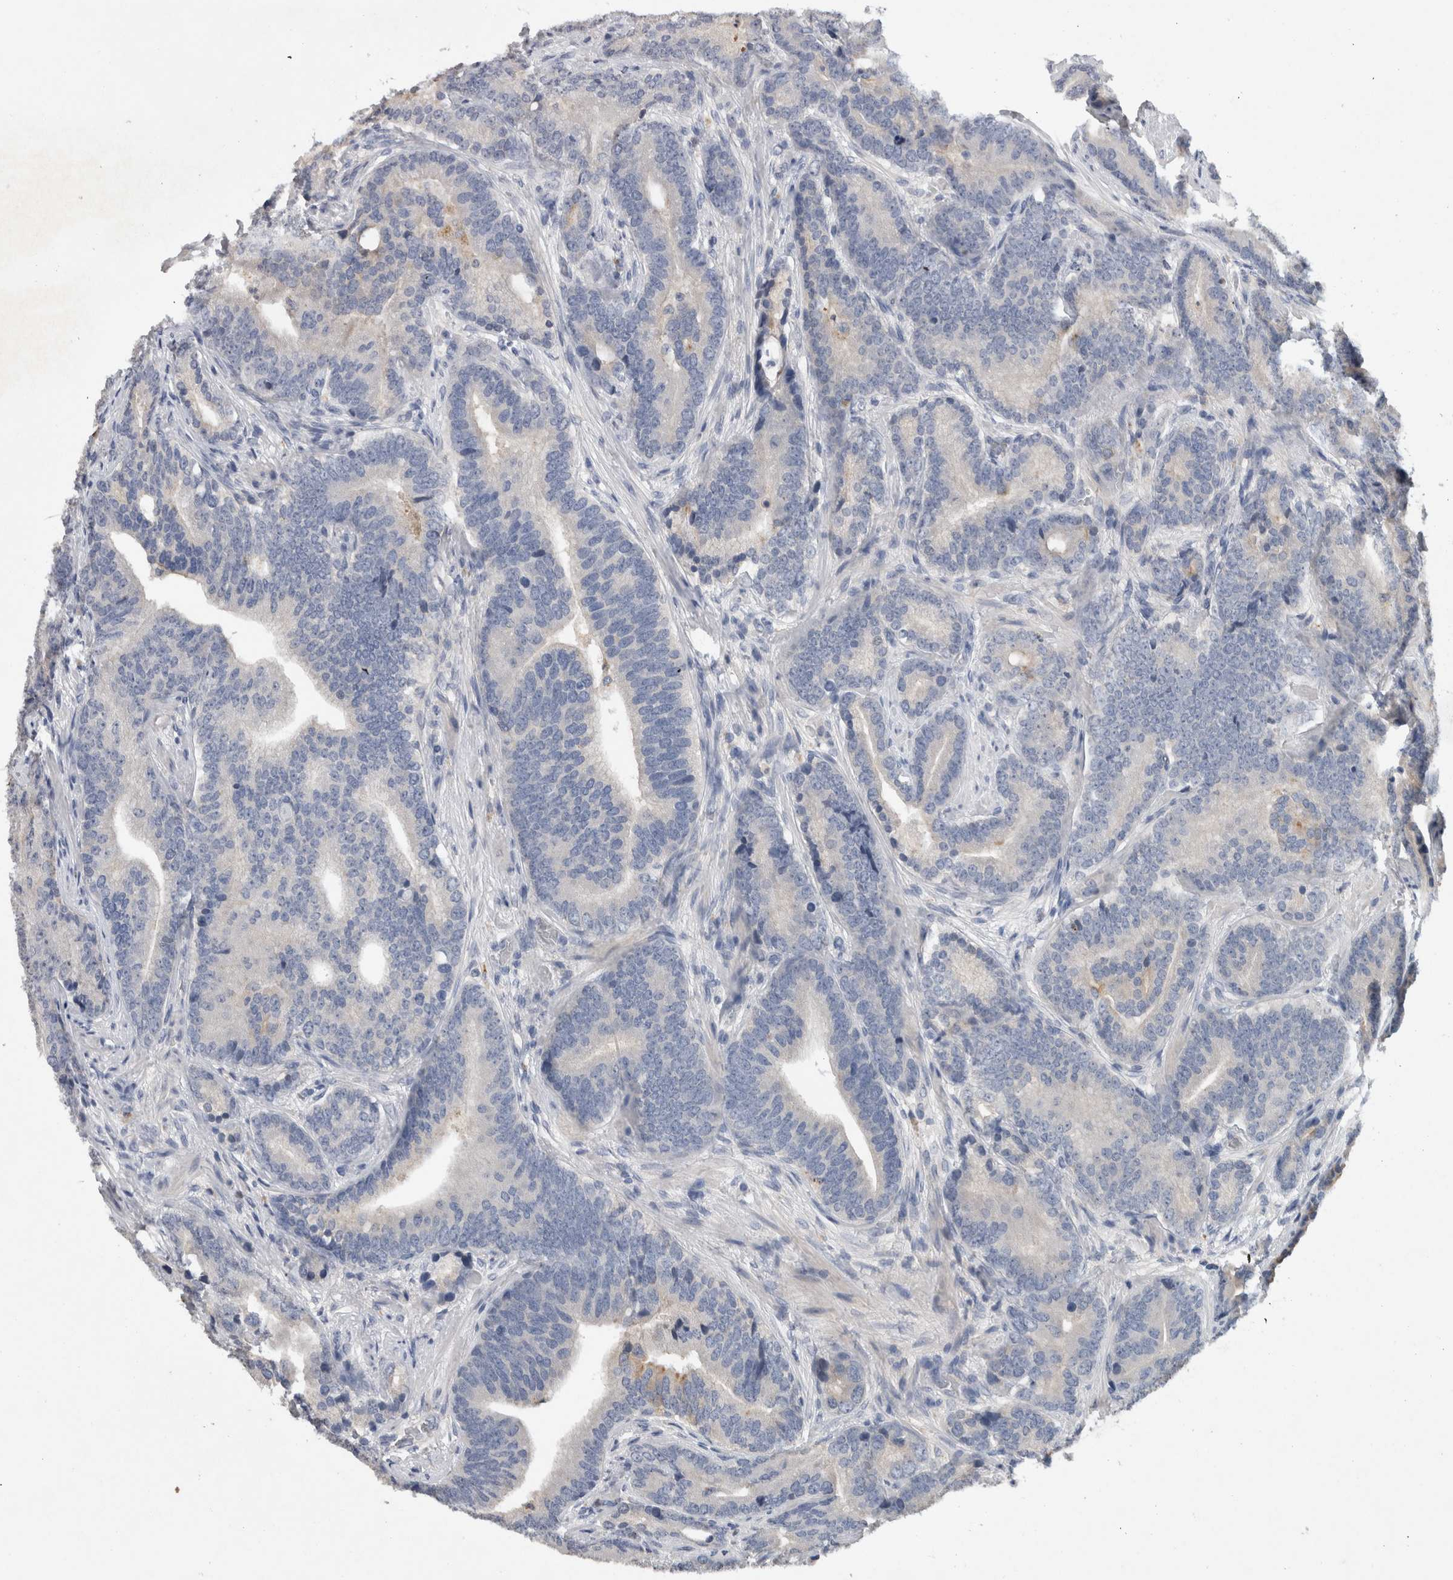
{"staining": {"intensity": "negative", "quantity": "none", "location": "none"}, "tissue": "prostate cancer", "cell_type": "Tumor cells", "image_type": "cancer", "snomed": [{"axis": "morphology", "description": "Adenocarcinoma, High grade"}, {"axis": "topography", "description": "Prostate"}], "caption": "Protein analysis of prostate high-grade adenocarcinoma reveals no significant positivity in tumor cells.", "gene": "HEXD", "patient": {"sex": "male", "age": 55}}